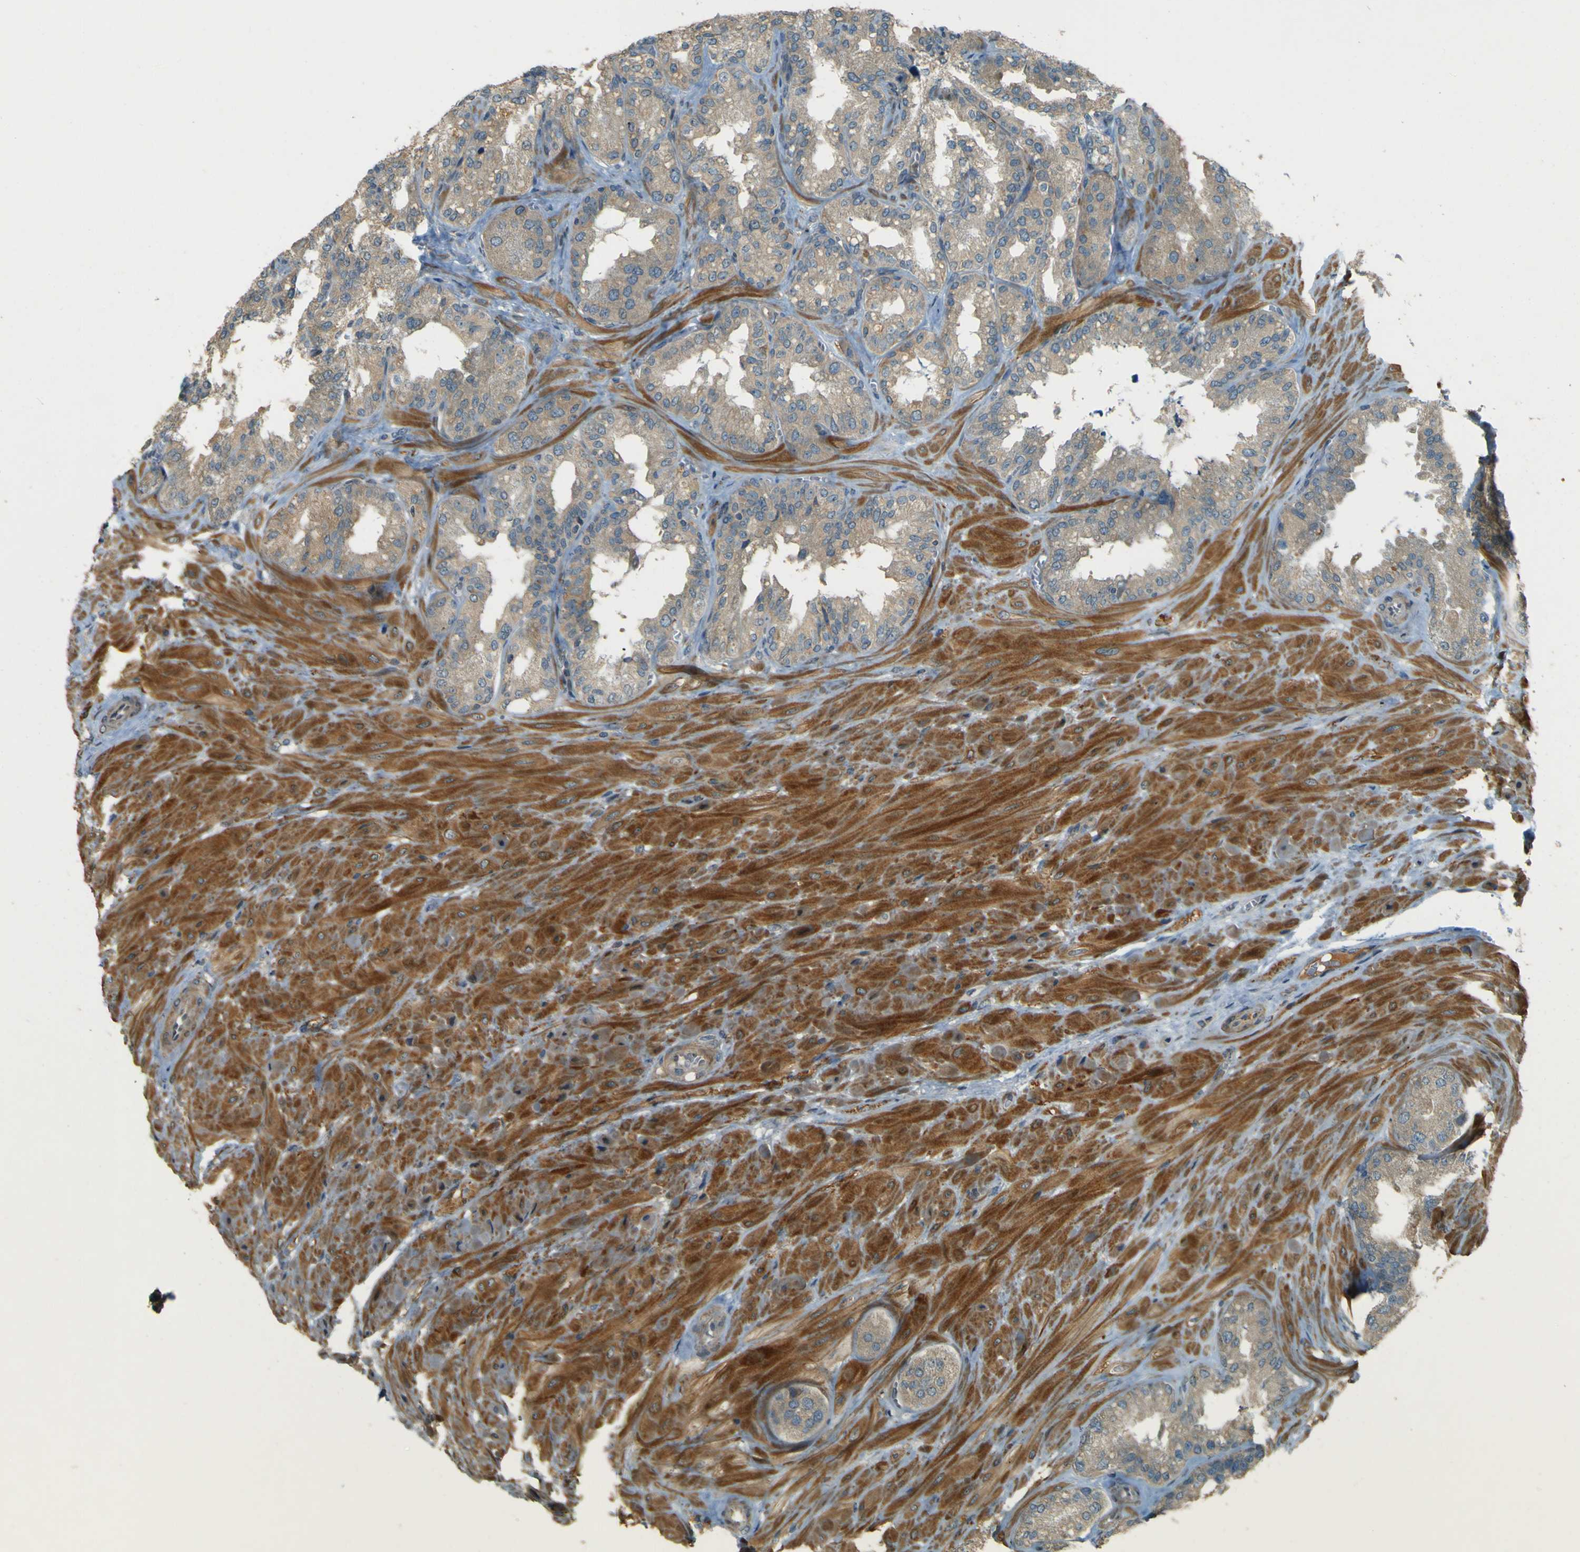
{"staining": {"intensity": "weak", "quantity": ">75%", "location": "cytoplasmic/membranous"}, "tissue": "seminal vesicle", "cell_type": "Glandular cells", "image_type": "normal", "snomed": [{"axis": "morphology", "description": "Normal tissue, NOS"}, {"axis": "topography", "description": "Prostate"}, {"axis": "topography", "description": "Seminal veicle"}], "caption": "Immunohistochemical staining of benign seminal vesicle reveals >75% levels of weak cytoplasmic/membranous protein positivity in about >75% of glandular cells. The staining was performed using DAB (3,3'-diaminobenzidine) to visualize the protein expression in brown, while the nuclei were stained in blue with hematoxylin (Magnification: 20x).", "gene": "LPCAT1", "patient": {"sex": "male", "age": 51}}